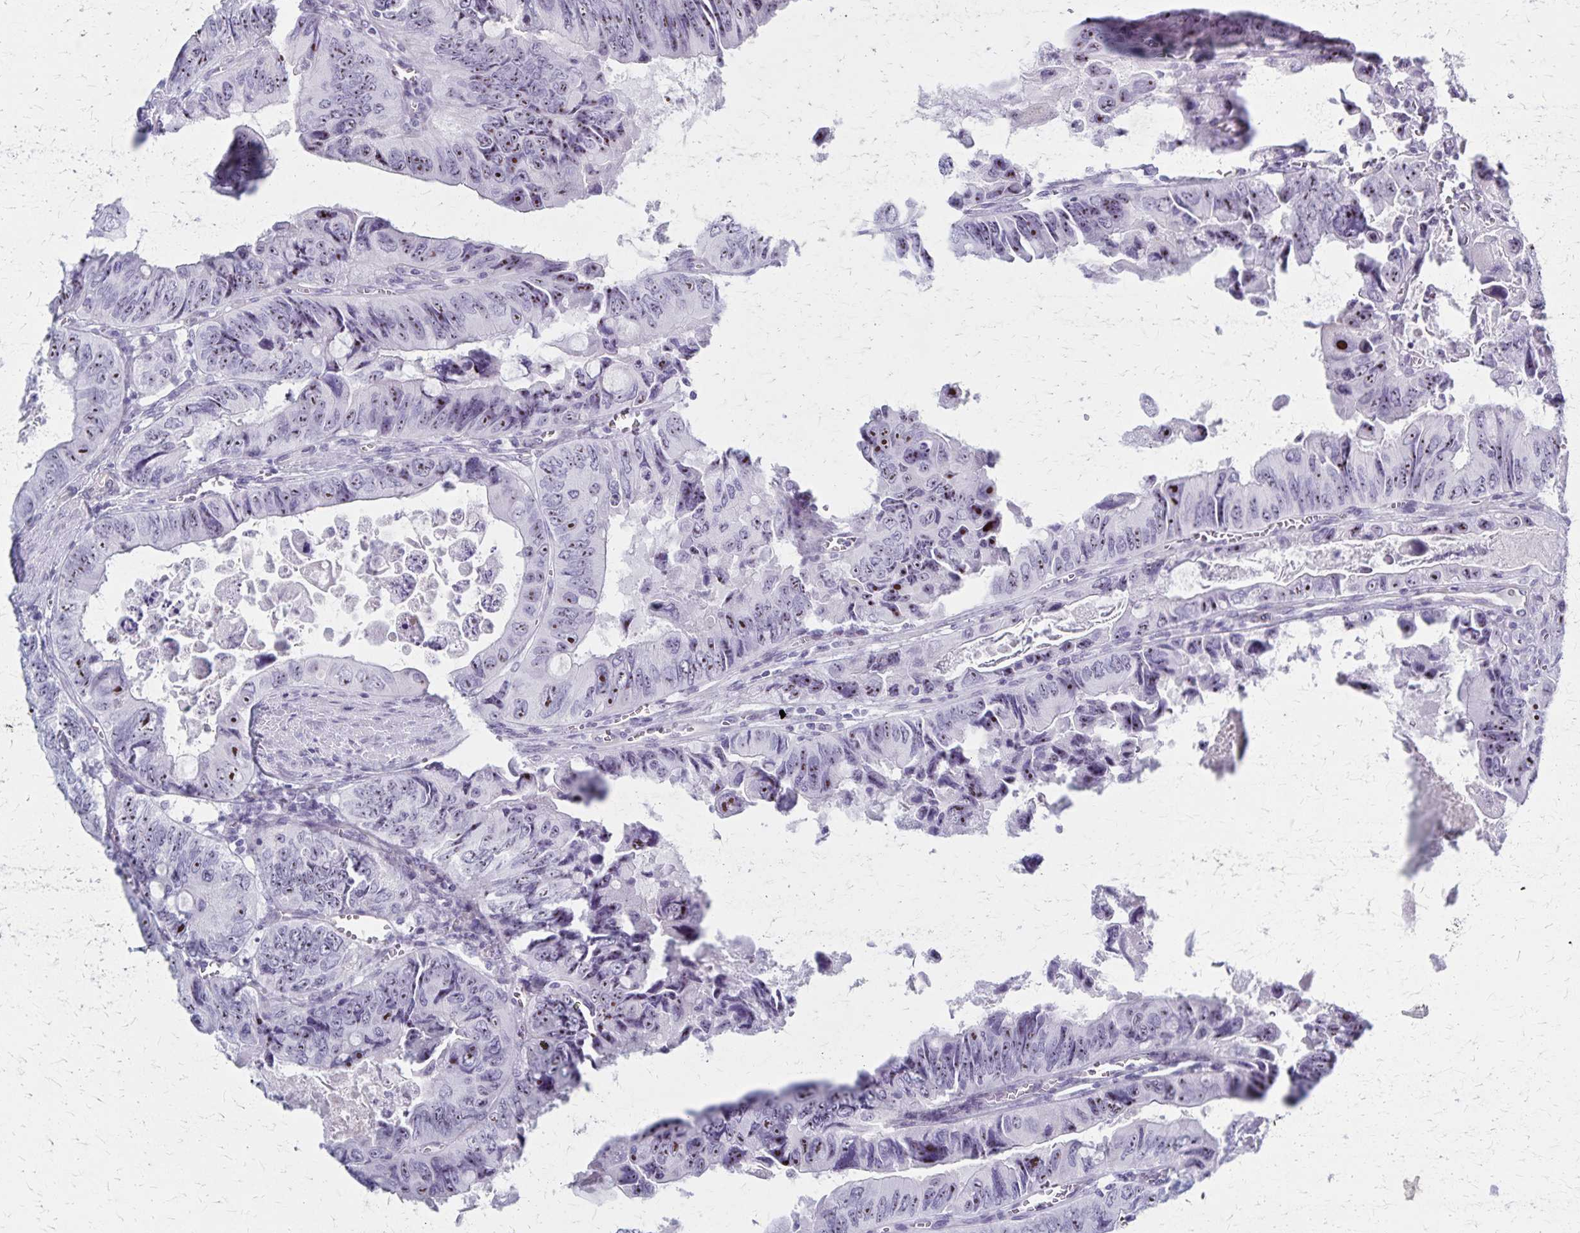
{"staining": {"intensity": "moderate", "quantity": ">75%", "location": "nuclear"}, "tissue": "colorectal cancer", "cell_type": "Tumor cells", "image_type": "cancer", "snomed": [{"axis": "morphology", "description": "Adenocarcinoma, NOS"}, {"axis": "topography", "description": "Colon"}], "caption": "A medium amount of moderate nuclear staining is present in approximately >75% of tumor cells in colorectal cancer tissue.", "gene": "DLK2", "patient": {"sex": "female", "age": 84}}